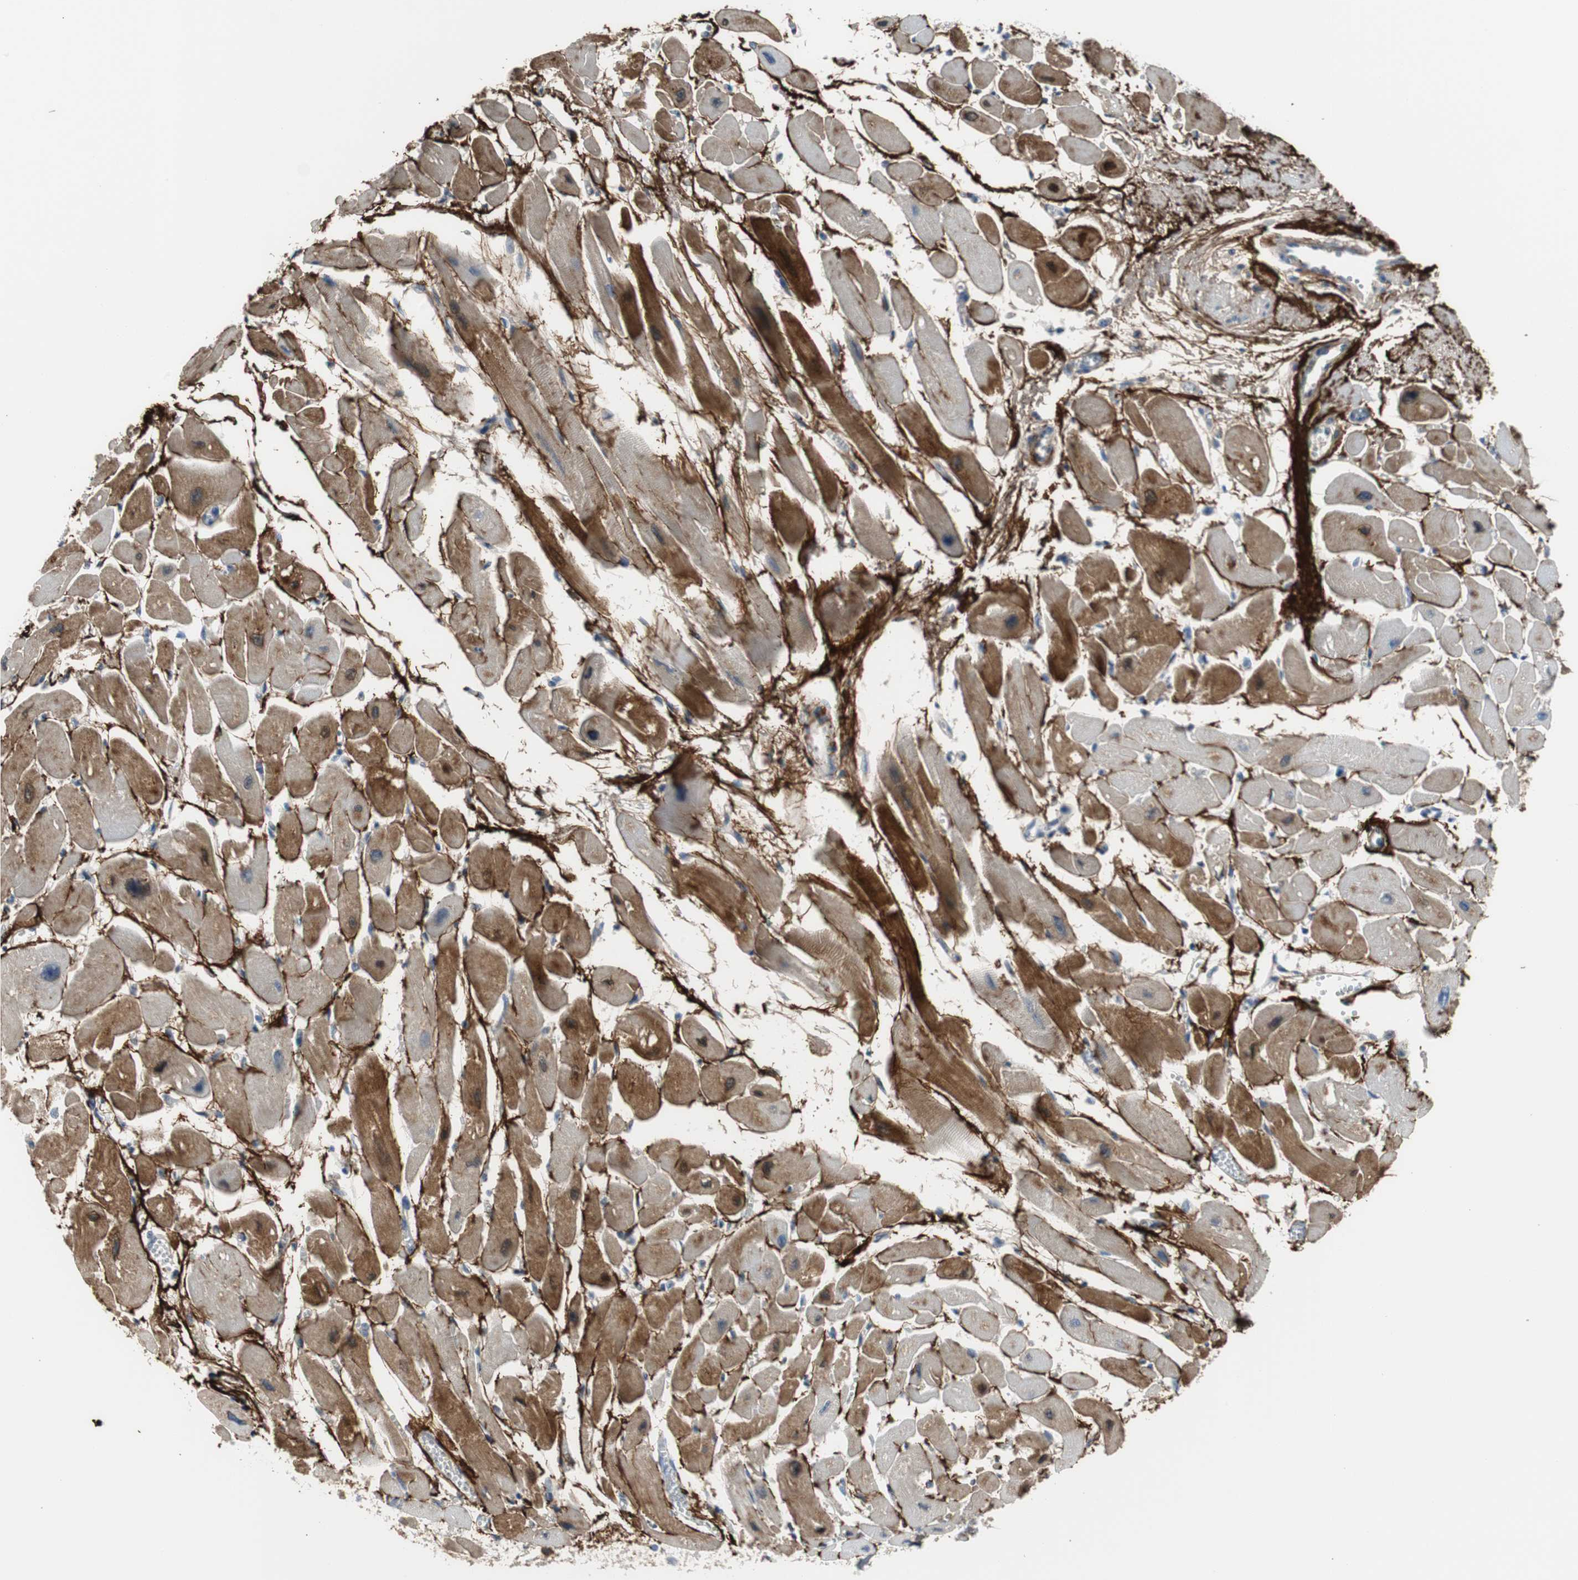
{"staining": {"intensity": "moderate", "quantity": "25%-75%", "location": "cytoplasmic/membranous"}, "tissue": "heart muscle", "cell_type": "Cardiomyocytes", "image_type": "normal", "snomed": [{"axis": "morphology", "description": "Normal tissue, NOS"}, {"axis": "topography", "description": "Heart"}], "caption": "Immunohistochemistry micrograph of normal heart muscle: heart muscle stained using immunohistochemistry demonstrates medium levels of moderate protein expression localized specifically in the cytoplasmic/membranous of cardiomyocytes, appearing as a cytoplasmic/membranous brown color.", "gene": "APCS", "patient": {"sex": "female", "age": 54}}